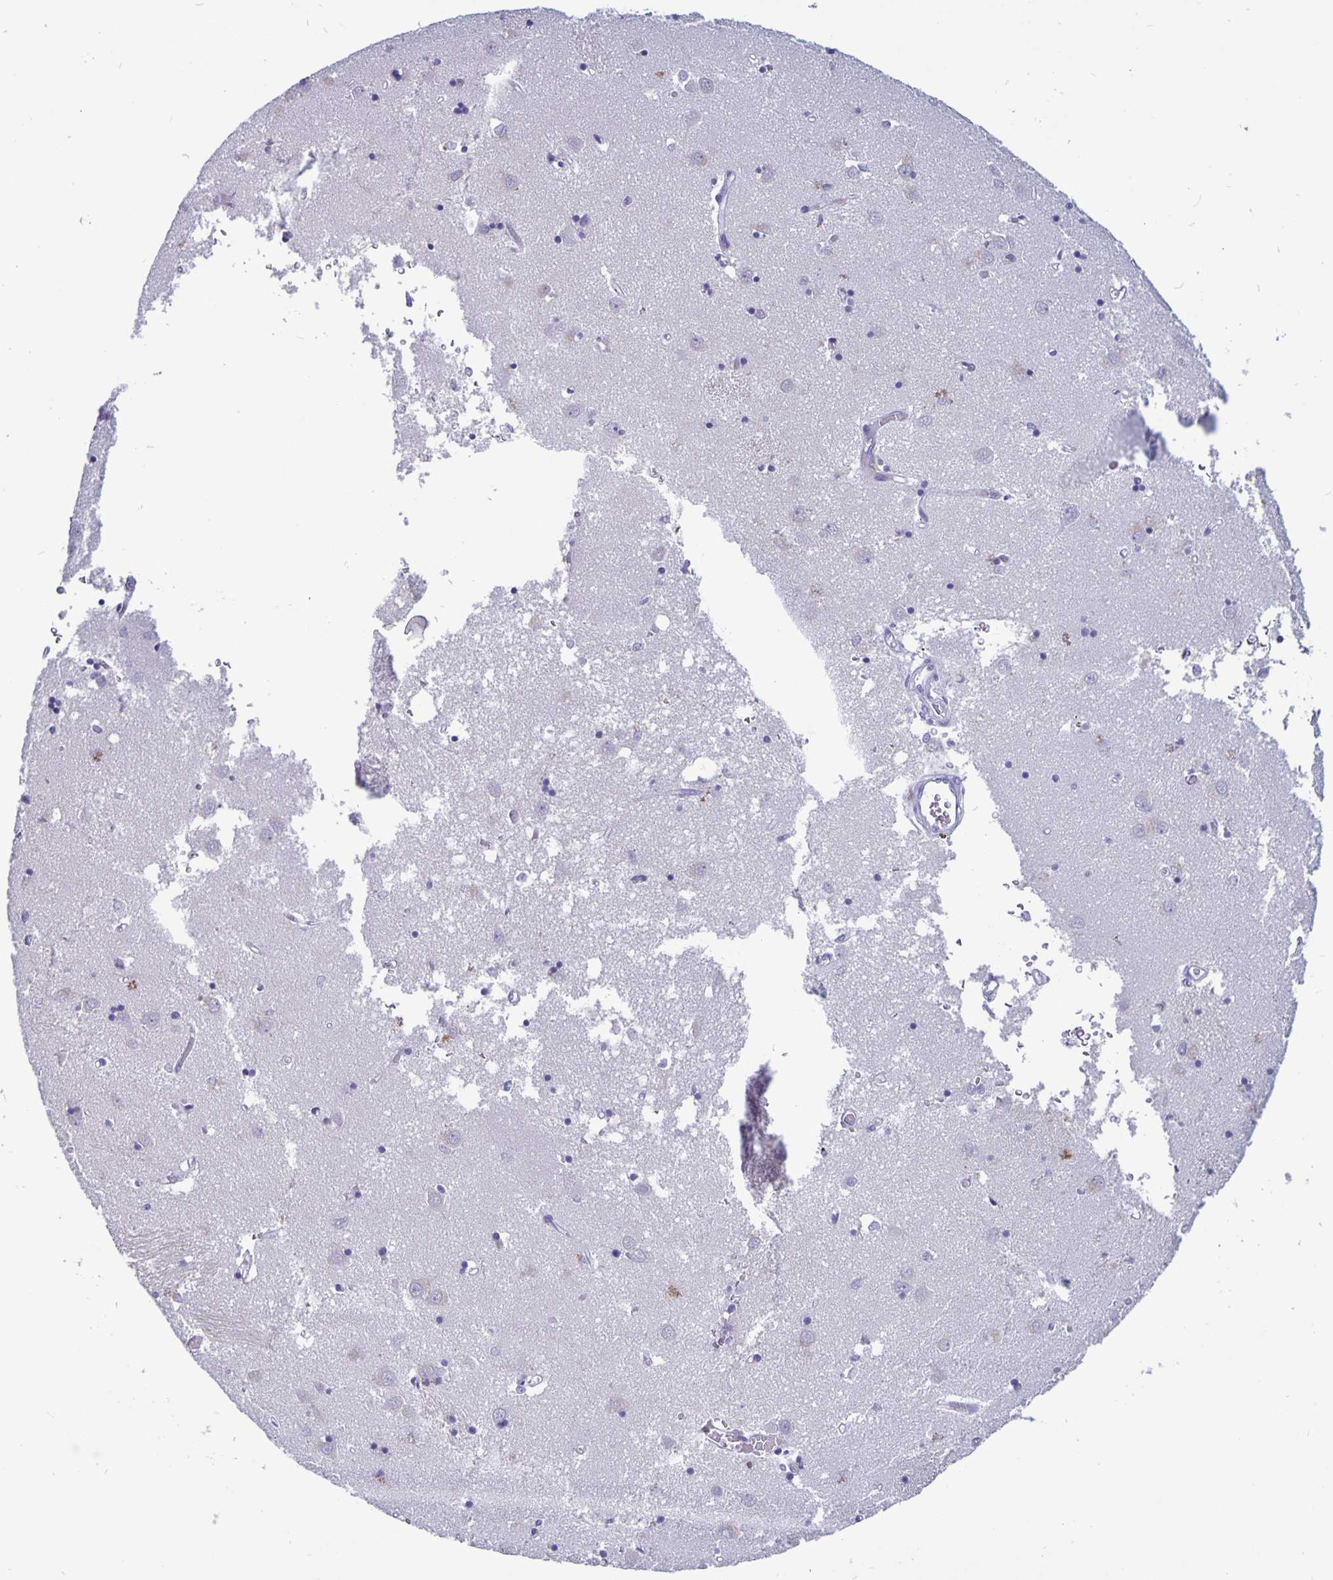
{"staining": {"intensity": "negative", "quantity": "none", "location": "none"}, "tissue": "caudate", "cell_type": "Glial cells", "image_type": "normal", "snomed": [{"axis": "morphology", "description": "Normal tissue, NOS"}, {"axis": "topography", "description": "Lateral ventricle wall"}], "caption": "Immunohistochemical staining of unremarkable caudate shows no significant positivity in glial cells.", "gene": "BPIFA3", "patient": {"sex": "male", "age": 70}}